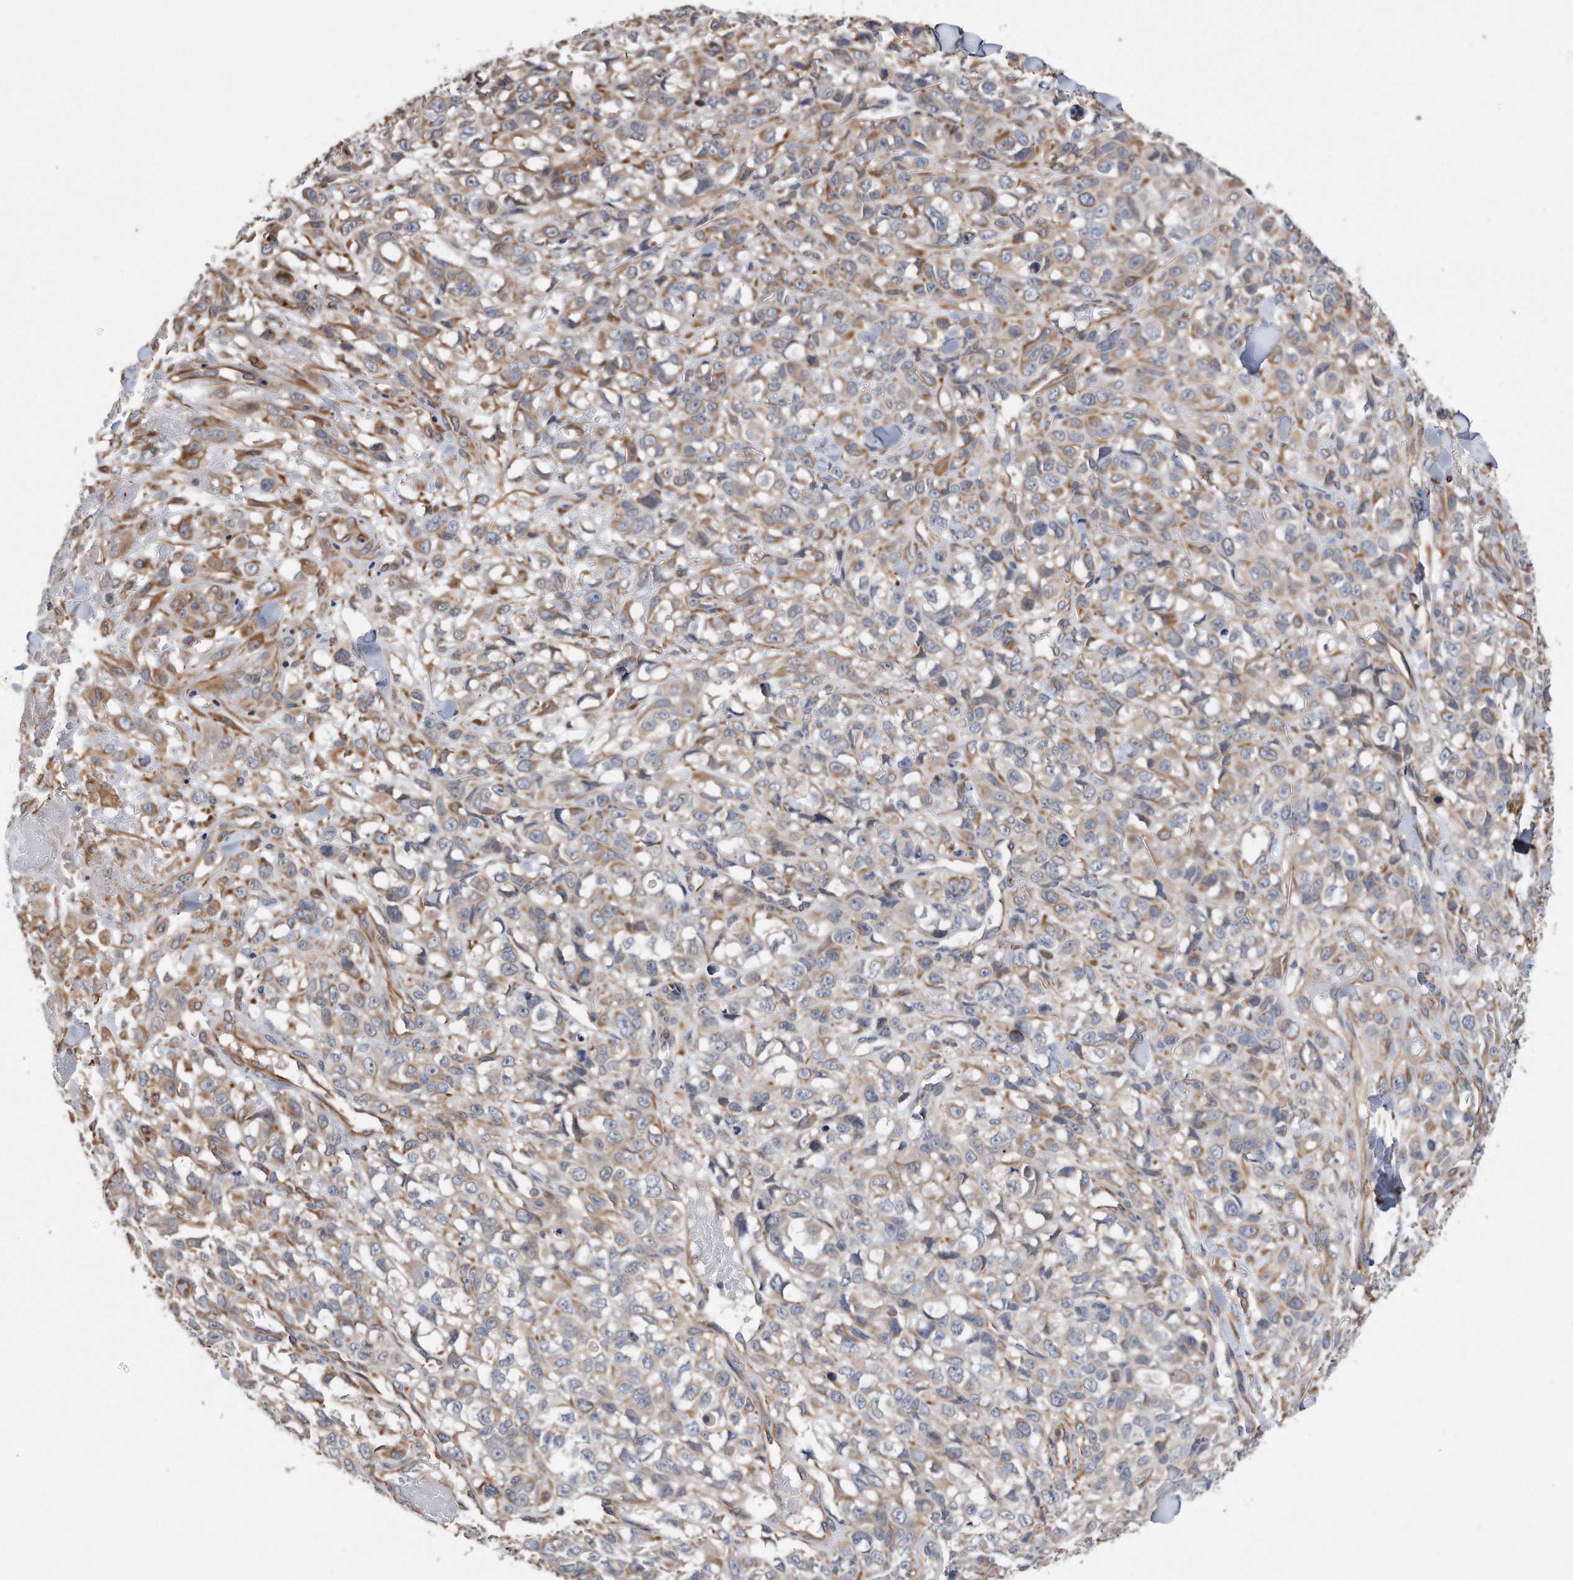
{"staining": {"intensity": "weak", "quantity": "<25%", "location": "cytoplasmic/membranous"}, "tissue": "melanoma", "cell_type": "Tumor cells", "image_type": "cancer", "snomed": [{"axis": "morphology", "description": "Malignant melanoma, Metastatic site"}, {"axis": "topography", "description": "Skin"}], "caption": "Immunohistochemical staining of malignant melanoma (metastatic site) reveals no significant staining in tumor cells.", "gene": "GPC1", "patient": {"sex": "female", "age": 72}}